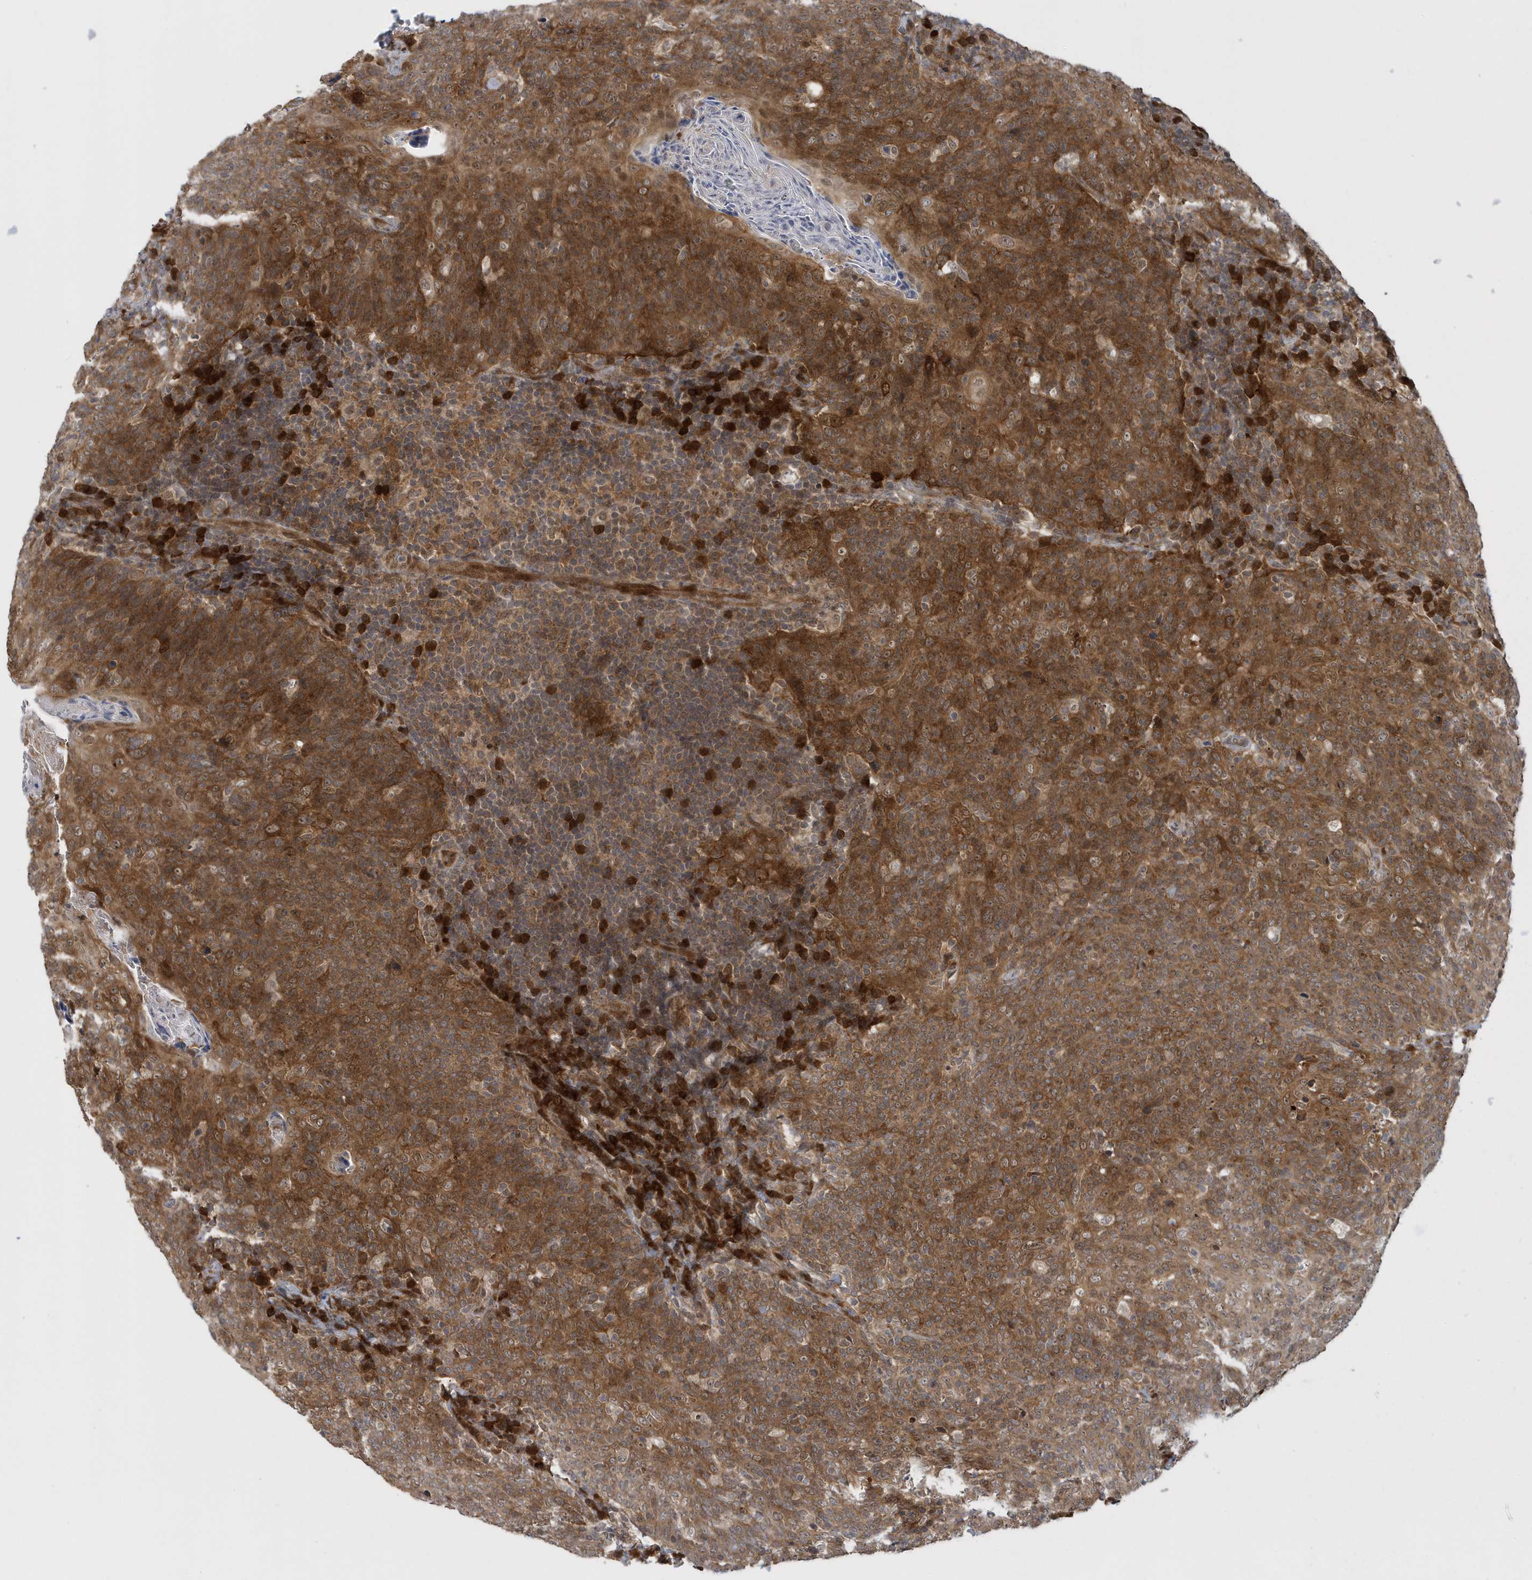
{"staining": {"intensity": "strong", "quantity": ">75%", "location": "cytoplasmic/membranous"}, "tissue": "head and neck cancer", "cell_type": "Tumor cells", "image_type": "cancer", "snomed": [{"axis": "morphology", "description": "Squamous cell carcinoma, NOS"}, {"axis": "morphology", "description": "Squamous cell carcinoma, metastatic, NOS"}, {"axis": "topography", "description": "Lymph node"}, {"axis": "topography", "description": "Head-Neck"}], "caption": "This image displays head and neck squamous cell carcinoma stained with immunohistochemistry to label a protein in brown. The cytoplasmic/membranous of tumor cells show strong positivity for the protein. Nuclei are counter-stained blue.", "gene": "ATG4A", "patient": {"sex": "male", "age": 62}}